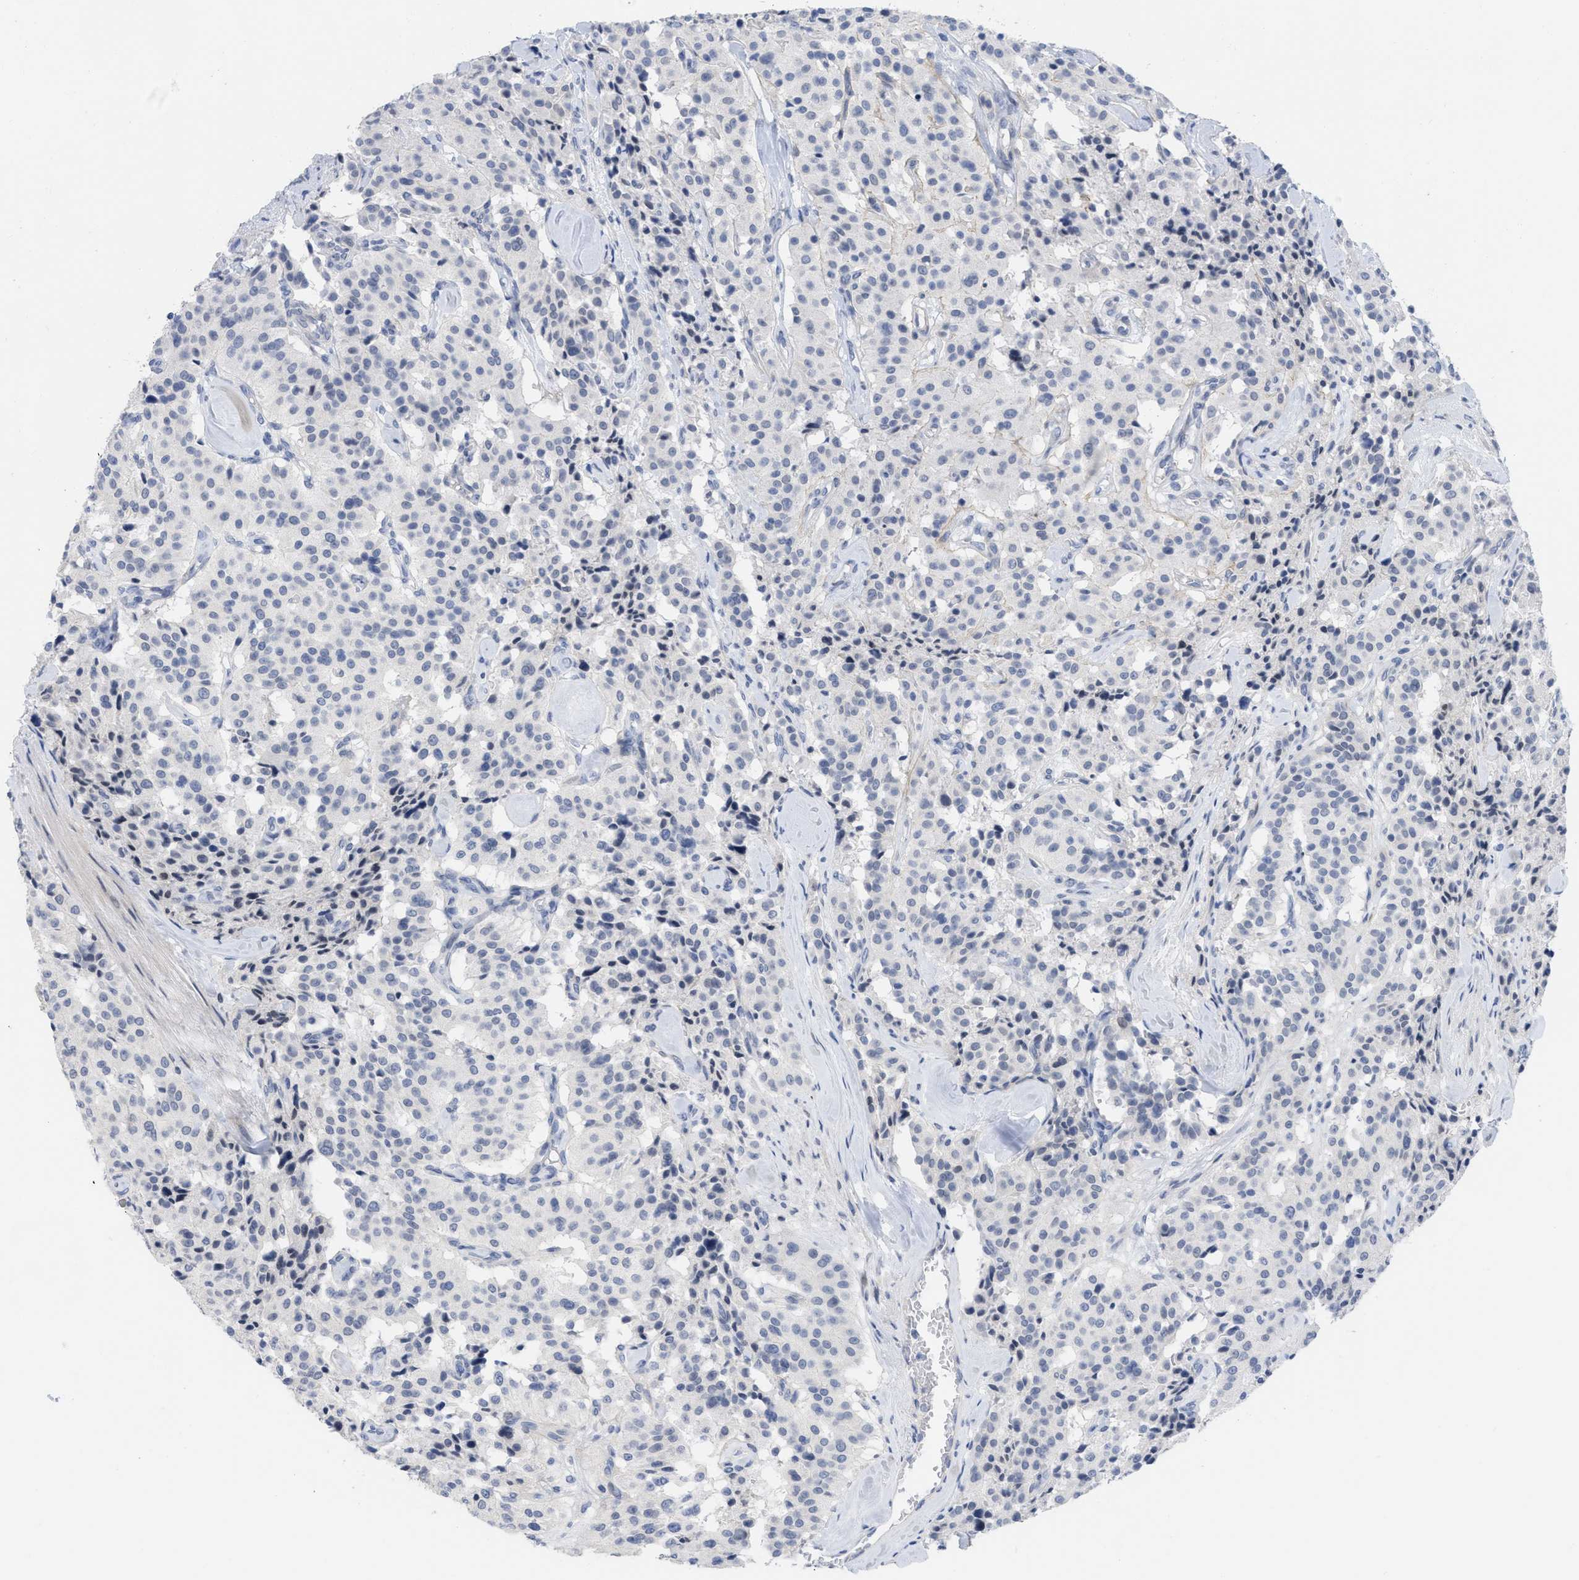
{"staining": {"intensity": "negative", "quantity": "none", "location": "none"}, "tissue": "carcinoid", "cell_type": "Tumor cells", "image_type": "cancer", "snomed": [{"axis": "morphology", "description": "Carcinoid, malignant, NOS"}, {"axis": "topography", "description": "Lung"}], "caption": "Tumor cells show no significant positivity in malignant carcinoid.", "gene": "ACKR1", "patient": {"sex": "male", "age": 30}}